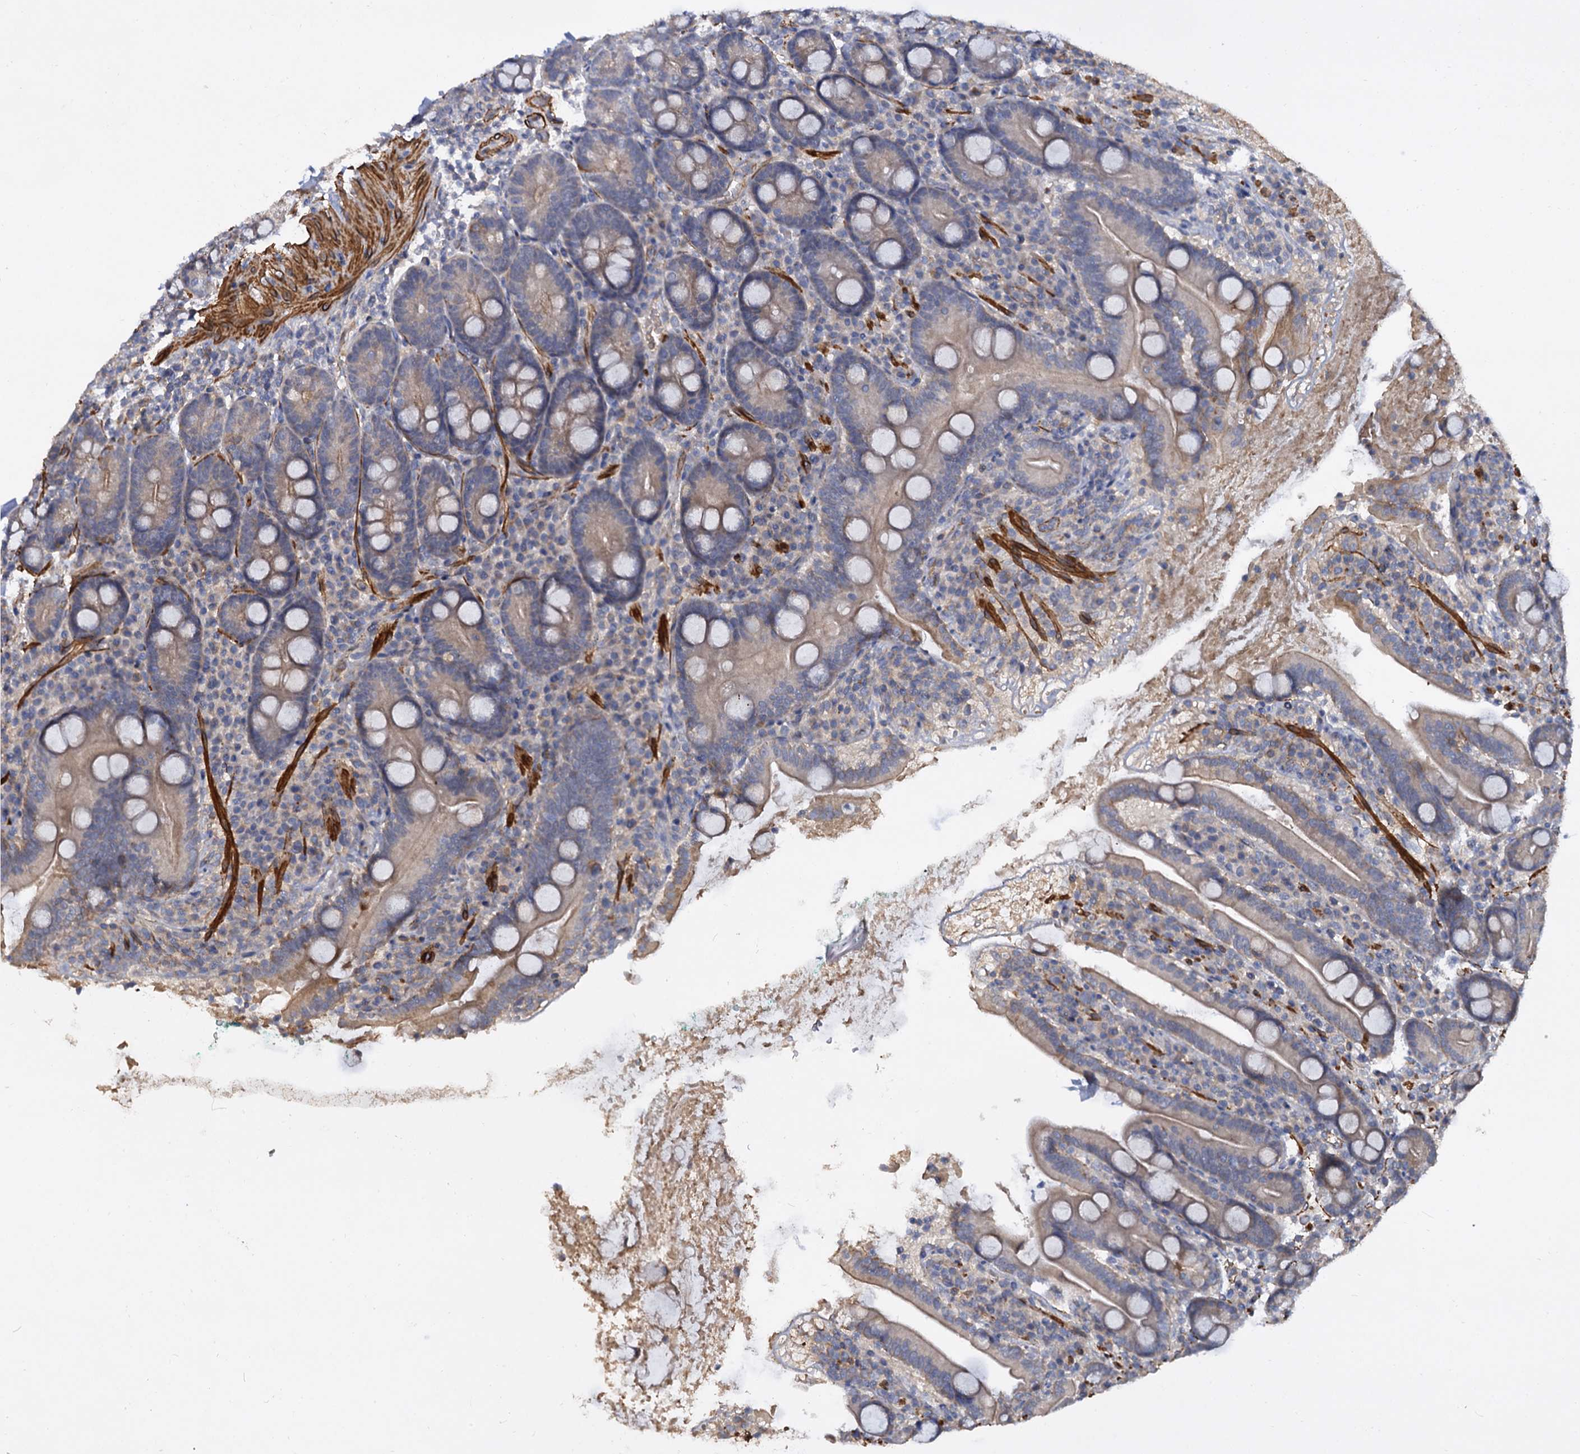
{"staining": {"intensity": "moderate", "quantity": "<25%", "location": "cytoplasmic/membranous"}, "tissue": "duodenum", "cell_type": "Glandular cells", "image_type": "normal", "snomed": [{"axis": "morphology", "description": "Normal tissue, NOS"}, {"axis": "topography", "description": "Duodenum"}], "caption": "A high-resolution histopathology image shows immunohistochemistry (IHC) staining of benign duodenum, which shows moderate cytoplasmic/membranous expression in approximately <25% of glandular cells.", "gene": "ISM2", "patient": {"sex": "male", "age": 35}}